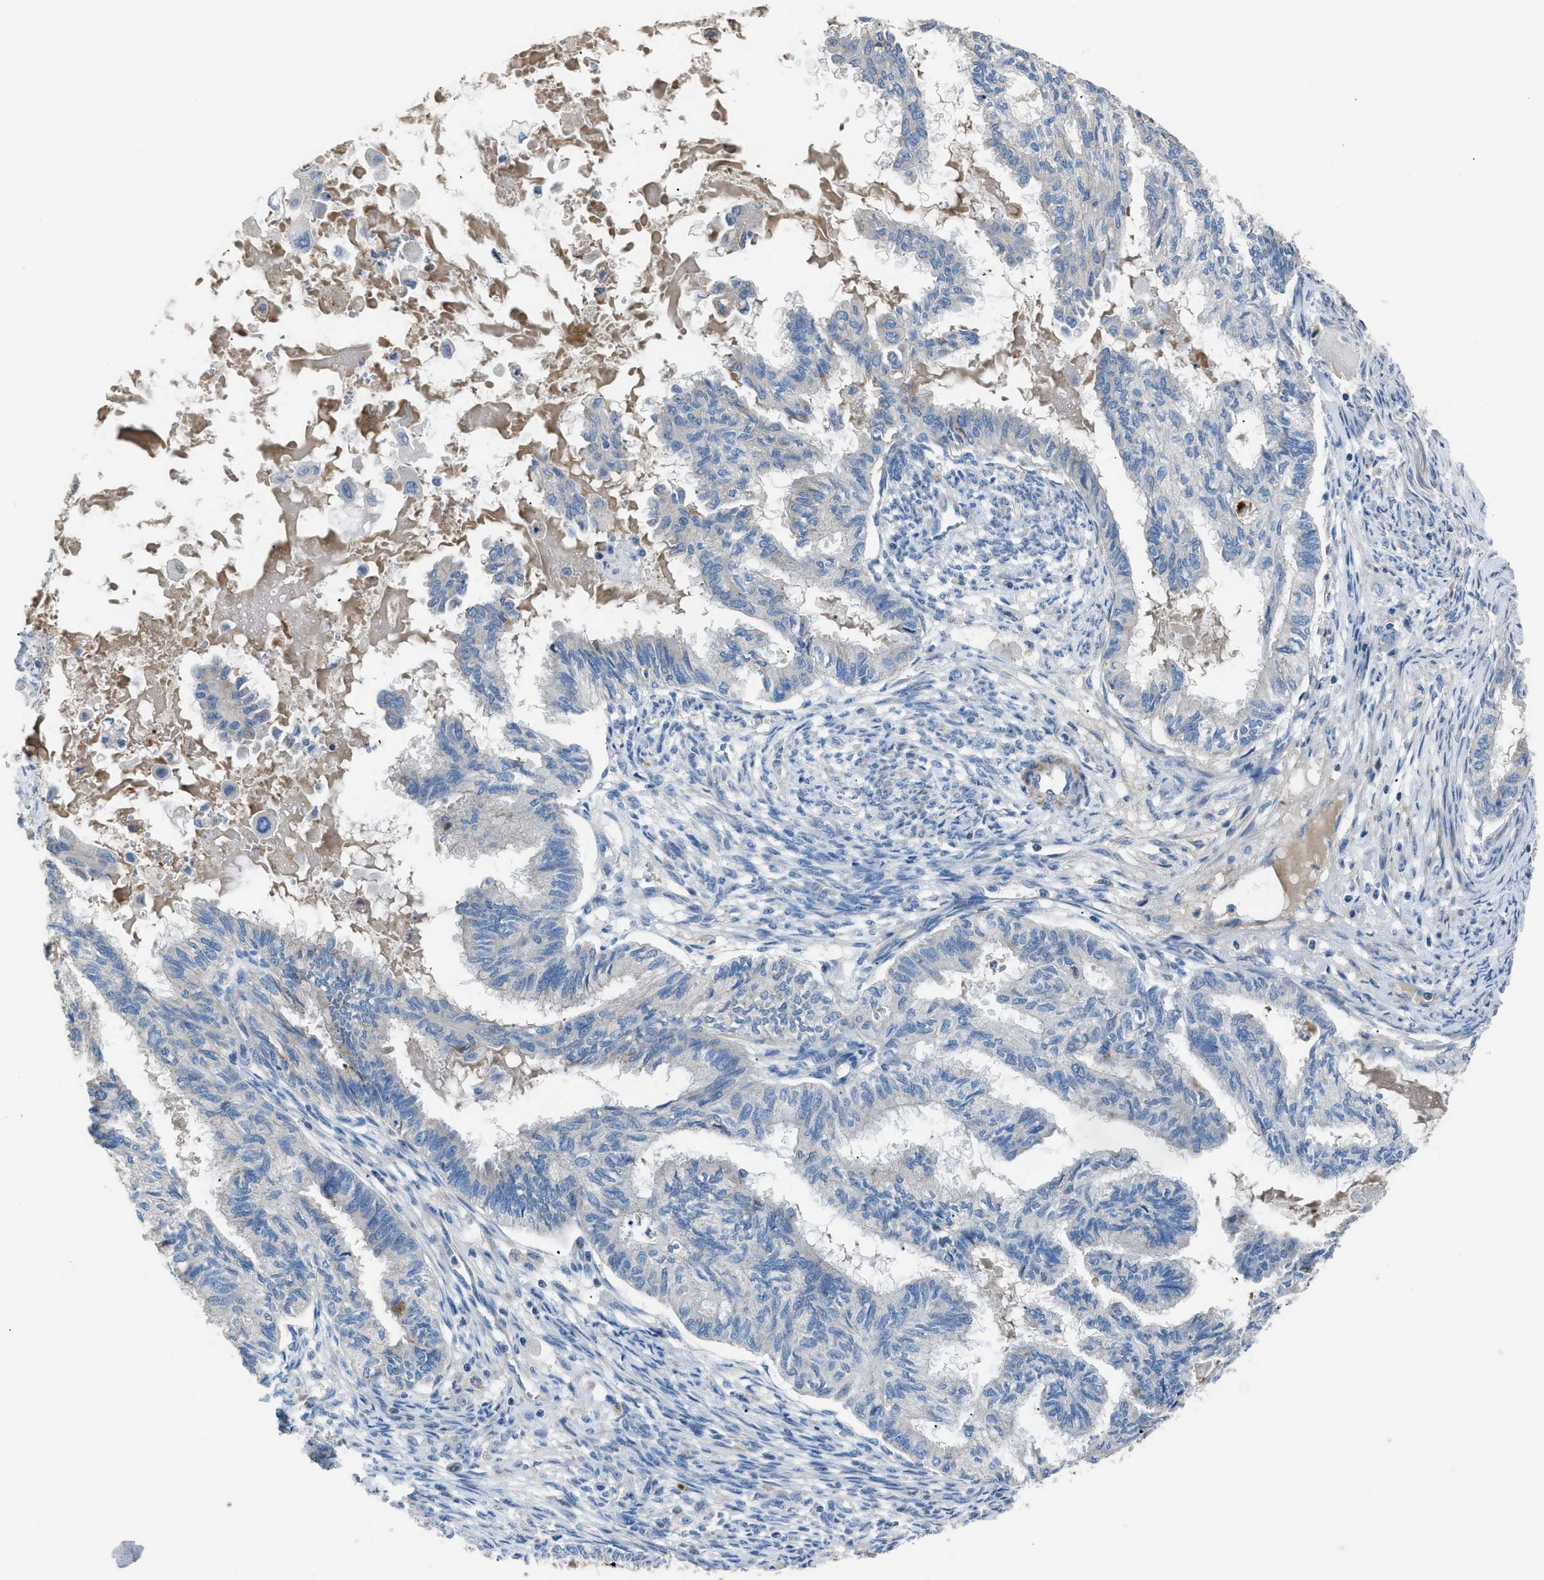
{"staining": {"intensity": "negative", "quantity": "none", "location": "none"}, "tissue": "cervical cancer", "cell_type": "Tumor cells", "image_type": "cancer", "snomed": [{"axis": "morphology", "description": "Normal tissue, NOS"}, {"axis": "morphology", "description": "Adenocarcinoma, NOS"}, {"axis": "topography", "description": "Cervix"}, {"axis": "topography", "description": "Endometrium"}], "caption": "IHC of cervical cancer (adenocarcinoma) reveals no expression in tumor cells. (DAB (3,3'-diaminobenzidine) immunohistochemistry with hematoxylin counter stain).", "gene": "SGCZ", "patient": {"sex": "female", "age": 86}}